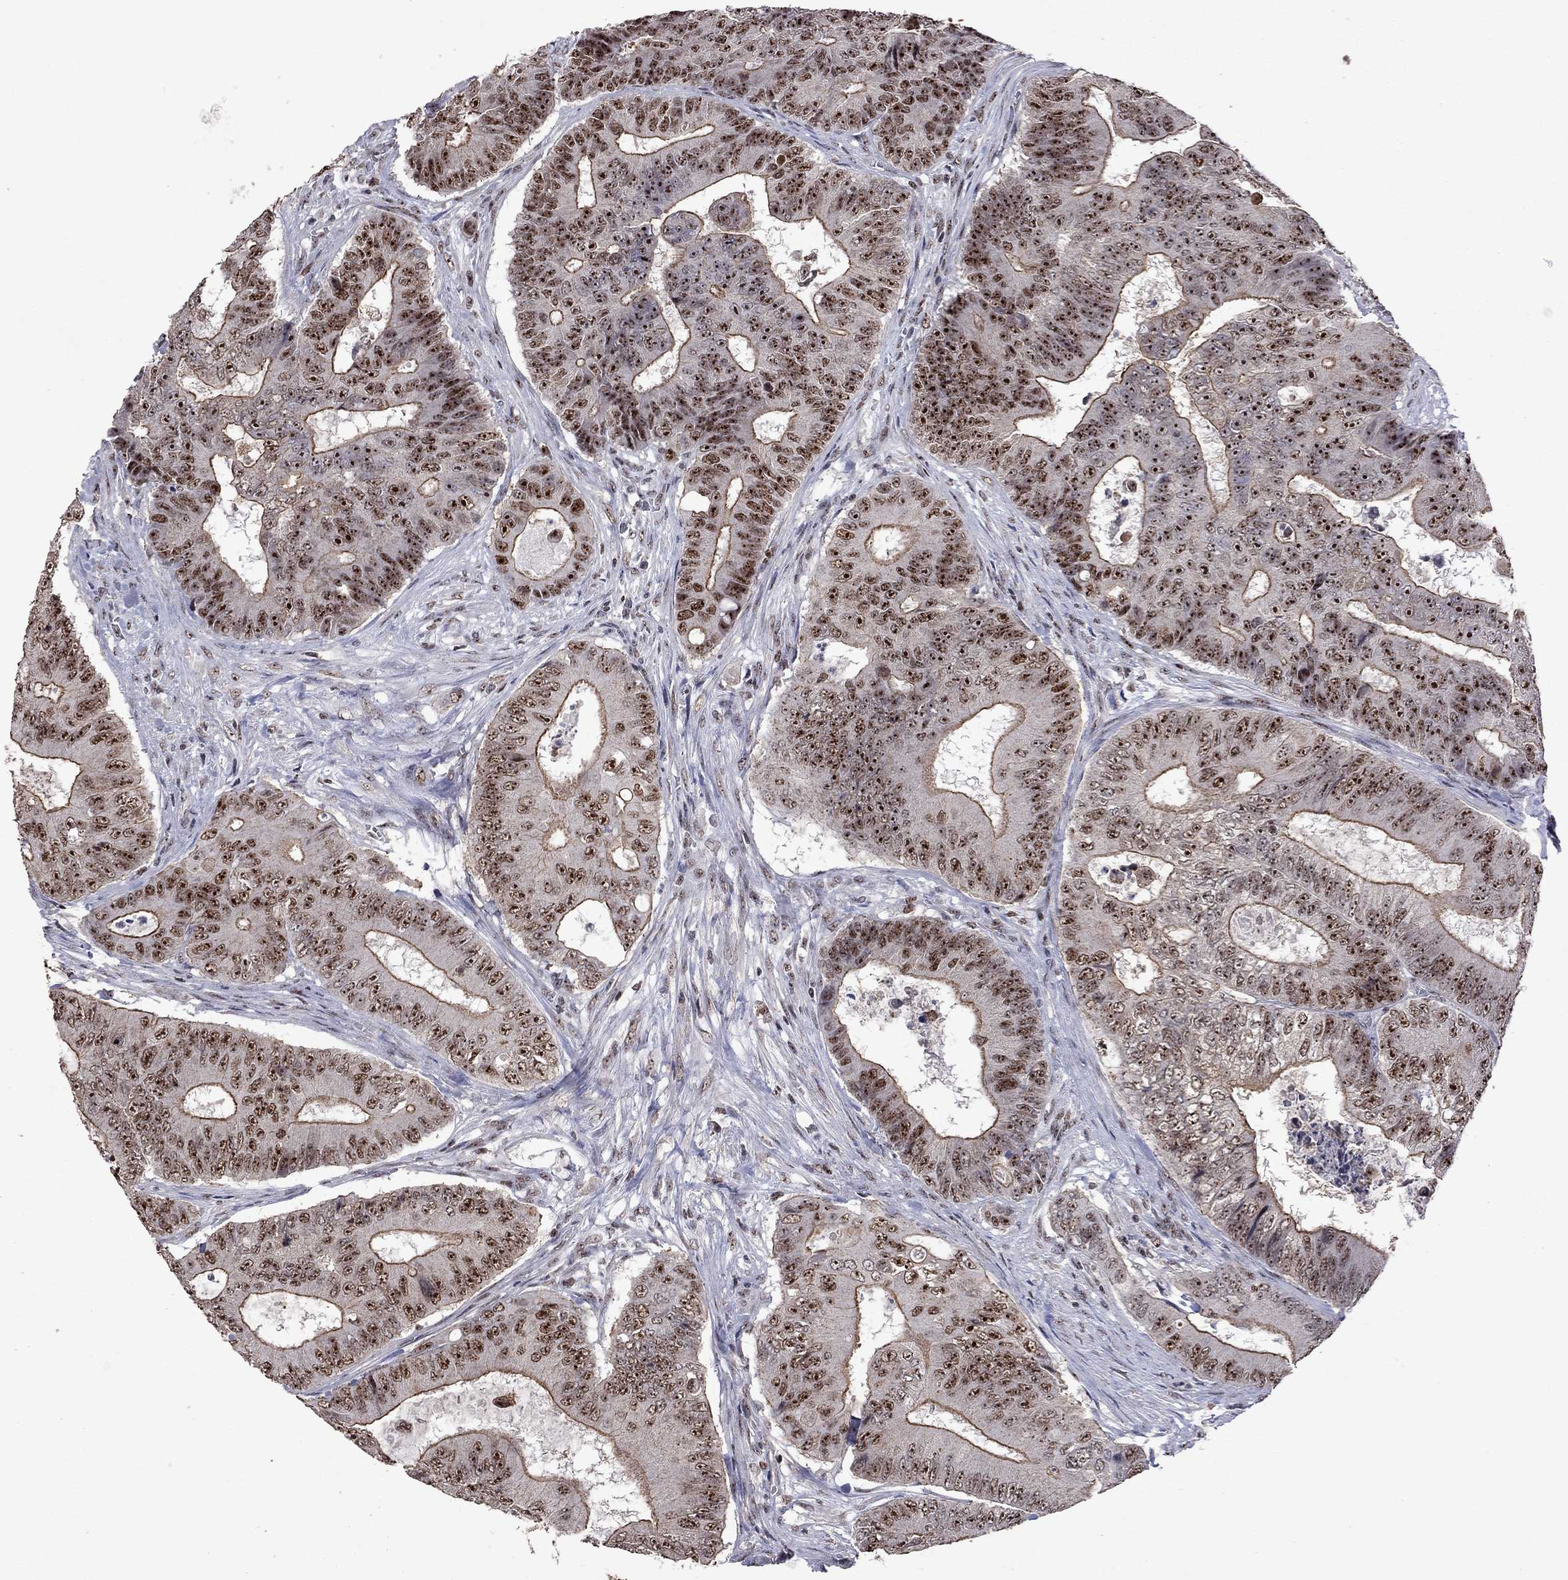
{"staining": {"intensity": "strong", "quantity": ">75%", "location": "cytoplasmic/membranous,nuclear"}, "tissue": "colorectal cancer", "cell_type": "Tumor cells", "image_type": "cancer", "snomed": [{"axis": "morphology", "description": "Adenocarcinoma, NOS"}, {"axis": "topography", "description": "Colon"}], "caption": "Approximately >75% of tumor cells in colorectal cancer demonstrate strong cytoplasmic/membranous and nuclear protein staining as visualized by brown immunohistochemical staining.", "gene": "SPOUT1", "patient": {"sex": "female", "age": 48}}